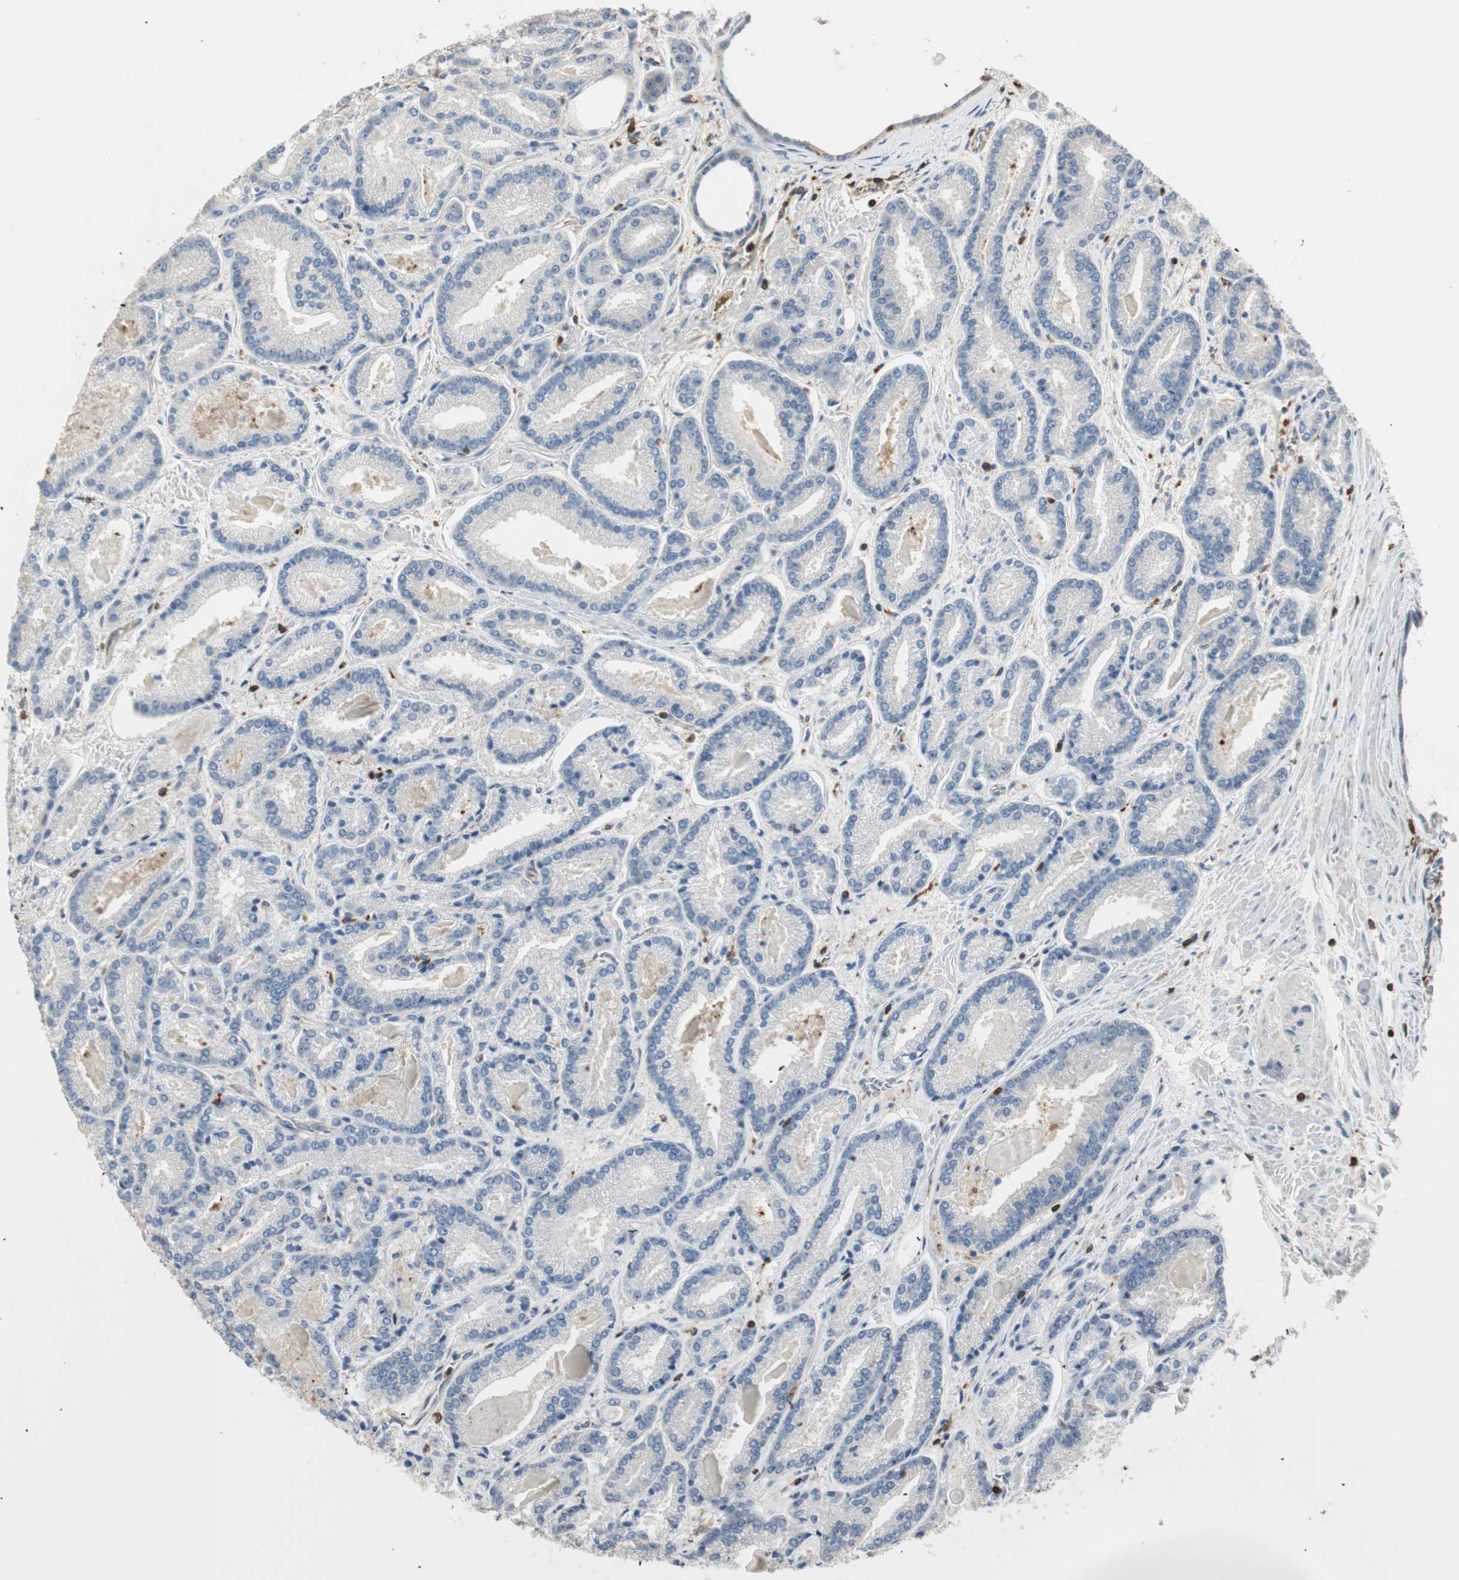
{"staining": {"intensity": "negative", "quantity": "none", "location": "none"}, "tissue": "prostate cancer", "cell_type": "Tumor cells", "image_type": "cancer", "snomed": [{"axis": "morphology", "description": "Adenocarcinoma, Low grade"}, {"axis": "topography", "description": "Prostate"}], "caption": "The histopathology image exhibits no staining of tumor cells in prostate adenocarcinoma (low-grade).", "gene": "CRLF3", "patient": {"sex": "male", "age": 59}}